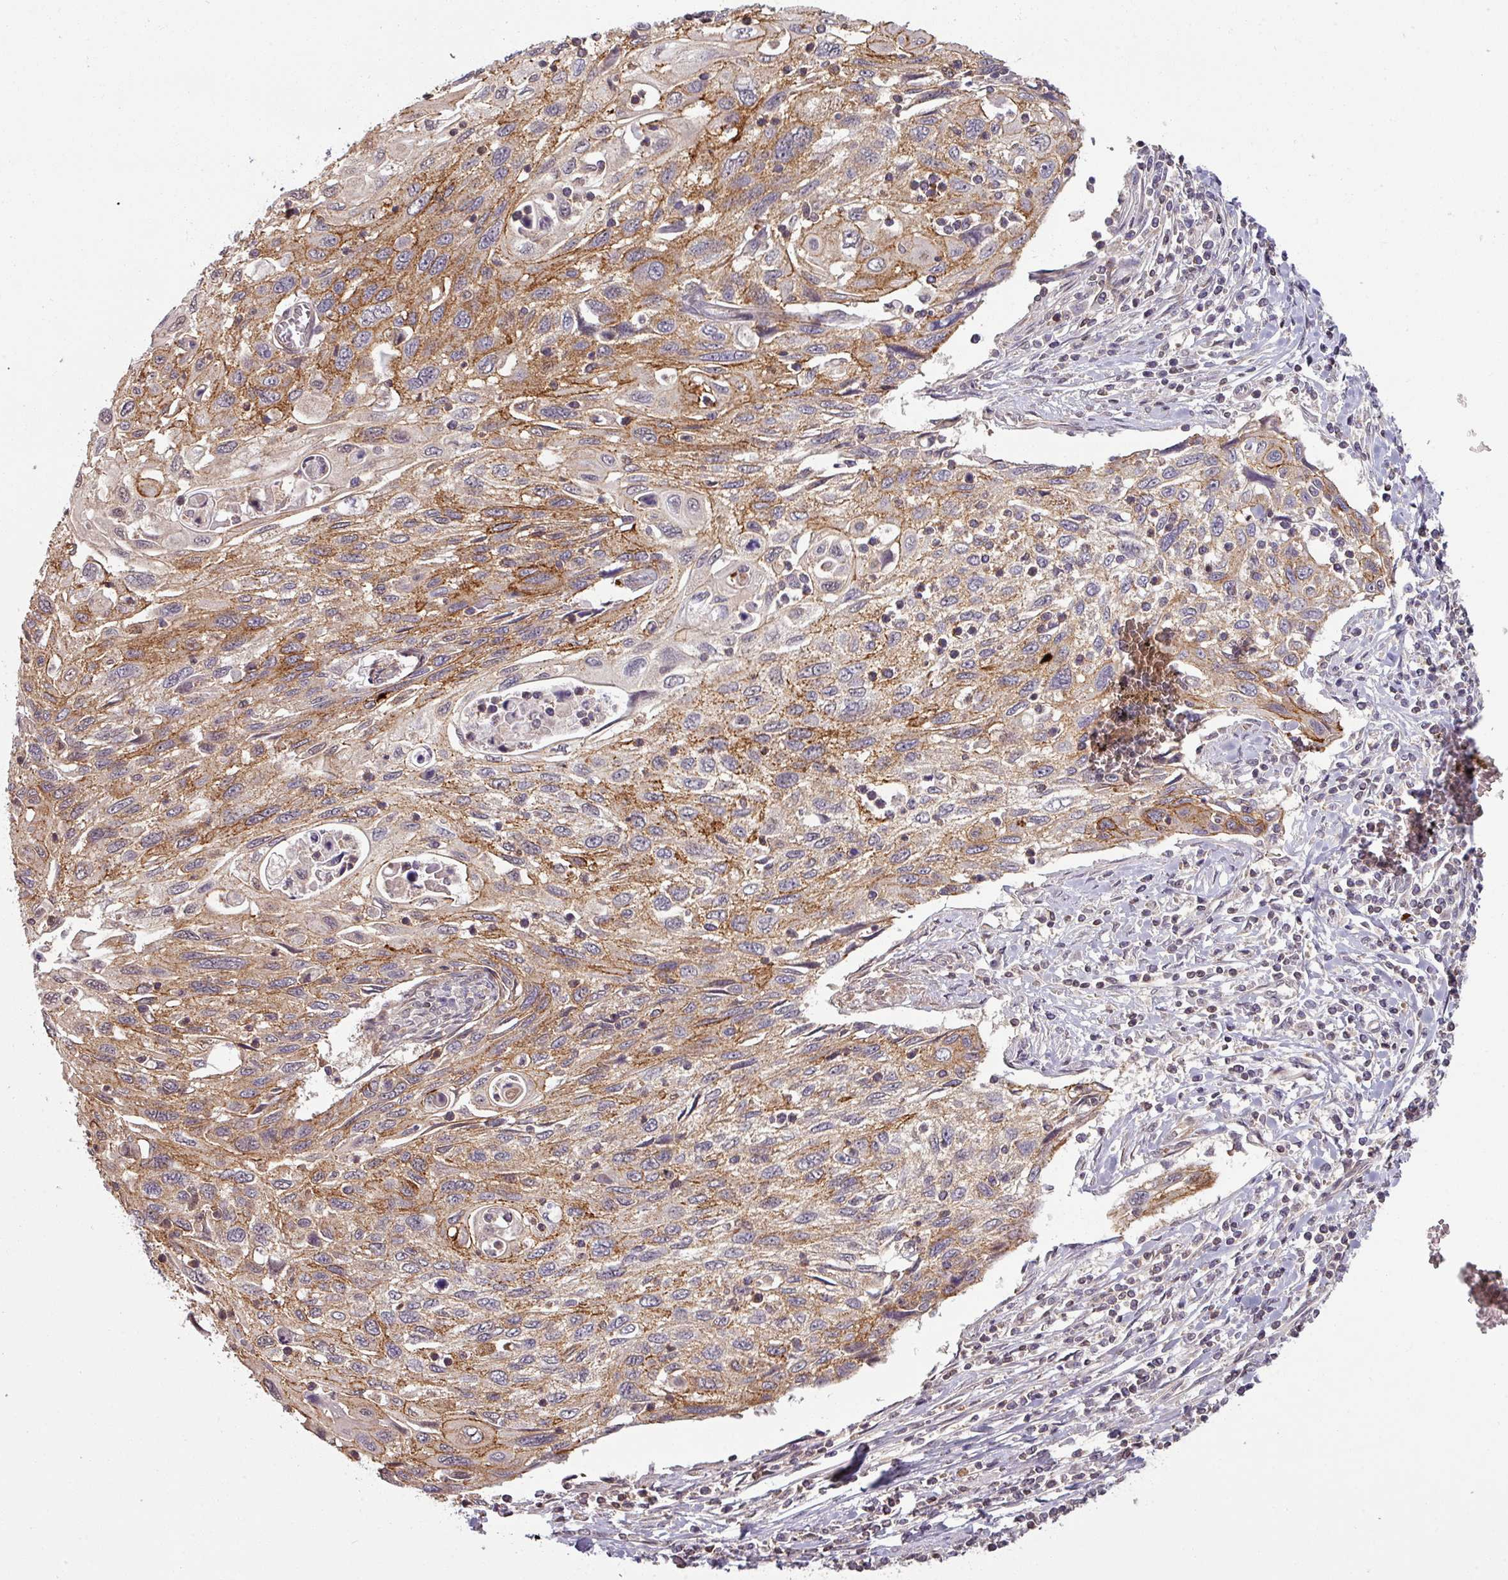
{"staining": {"intensity": "moderate", "quantity": "25%-75%", "location": "cytoplasmic/membranous"}, "tissue": "cervical cancer", "cell_type": "Tumor cells", "image_type": "cancer", "snomed": [{"axis": "morphology", "description": "Squamous cell carcinoma, NOS"}, {"axis": "topography", "description": "Cervix"}], "caption": "IHC (DAB) staining of human cervical squamous cell carcinoma demonstrates moderate cytoplasmic/membranous protein positivity in about 25%-75% of tumor cells.", "gene": "TUSC3", "patient": {"sex": "female", "age": 70}}